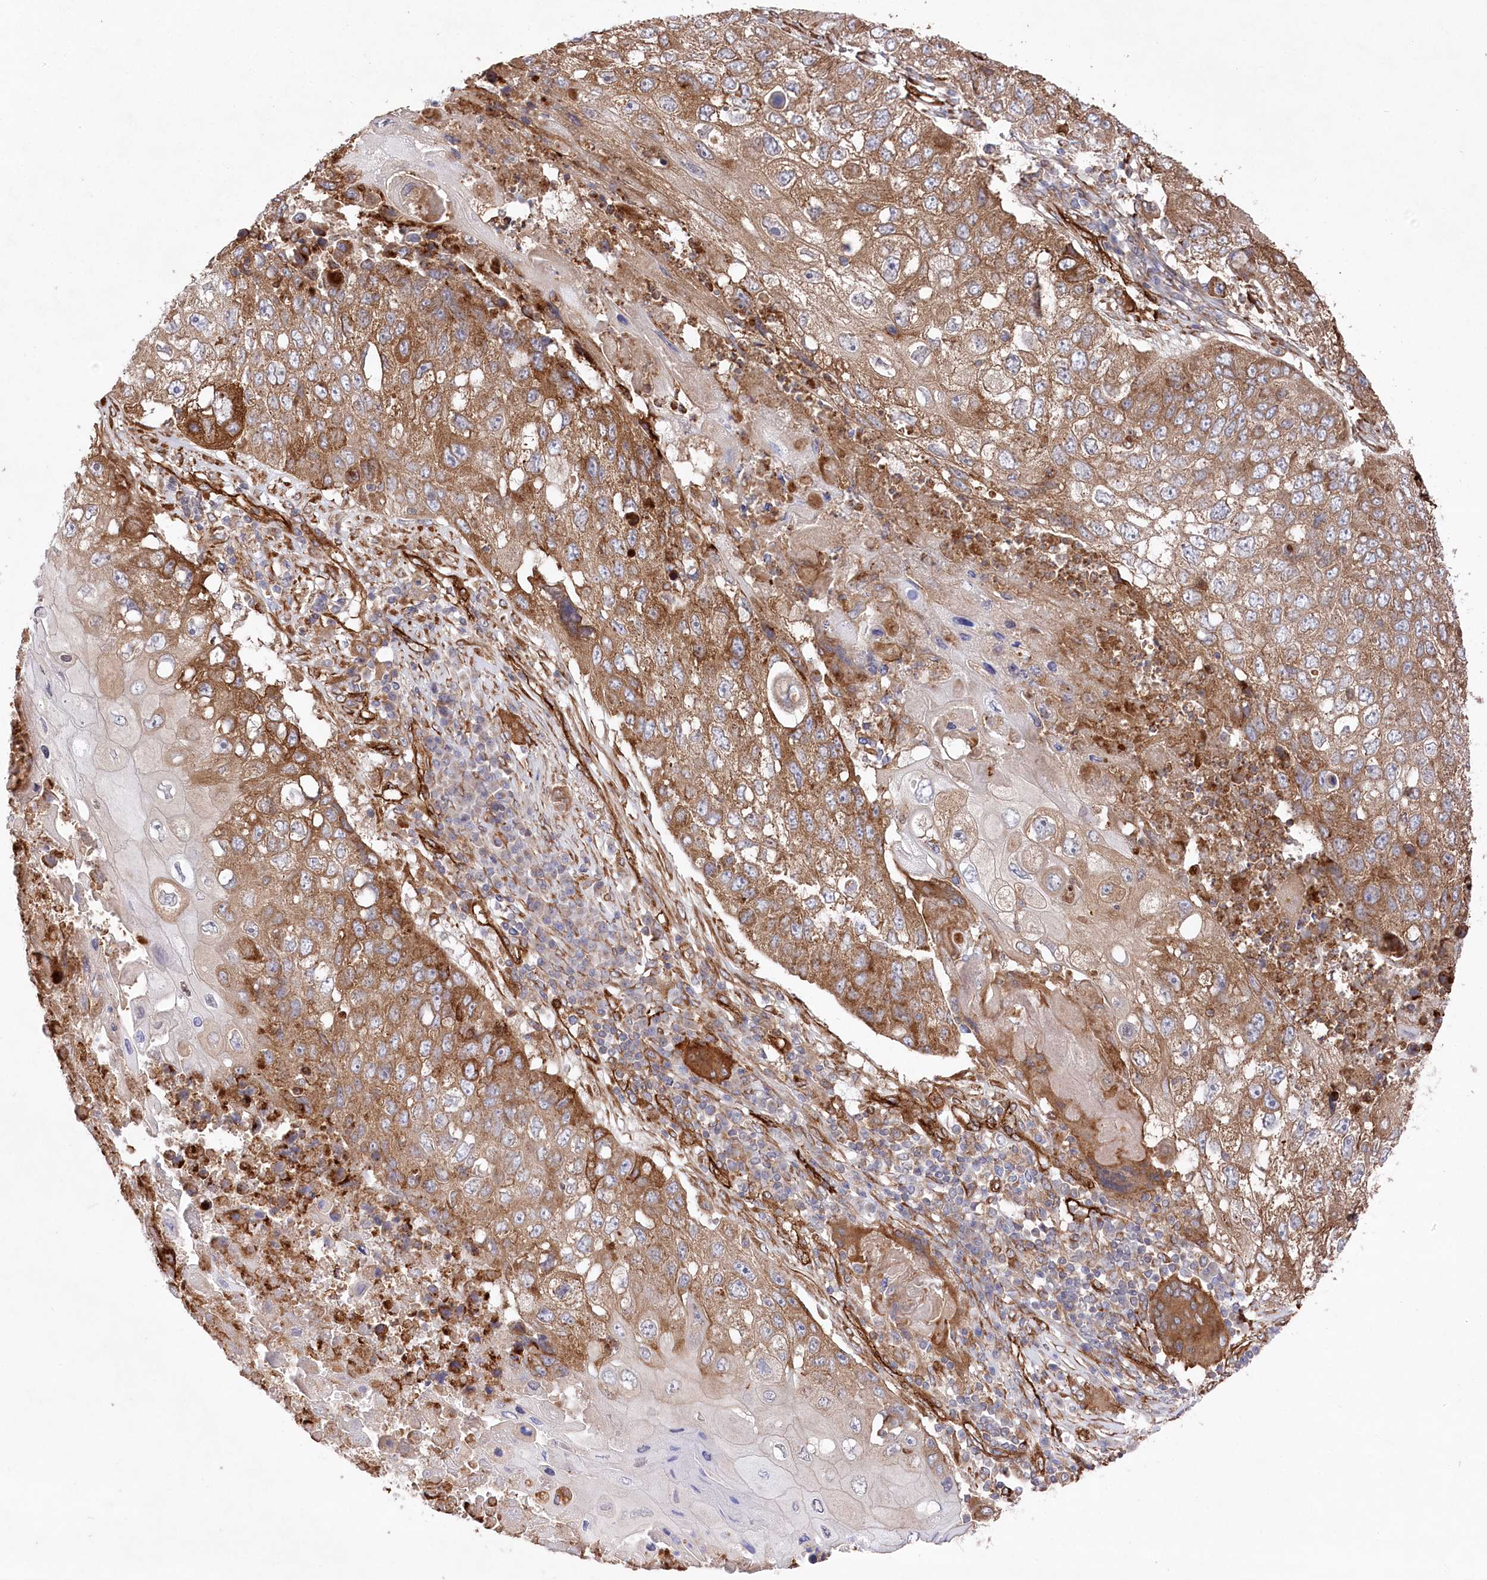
{"staining": {"intensity": "moderate", "quantity": ">75%", "location": "cytoplasmic/membranous"}, "tissue": "lung cancer", "cell_type": "Tumor cells", "image_type": "cancer", "snomed": [{"axis": "morphology", "description": "Squamous cell carcinoma, NOS"}, {"axis": "topography", "description": "Lung"}], "caption": "Immunohistochemistry photomicrograph of squamous cell carcinoma (lung) stained for a protein (brown), which displays medium levels of moderate cytoplasmic/membranous expression in about >75% of tumor cells.", "gene": "MTPAP", "patient": {"sex": "male", "age": 61}}